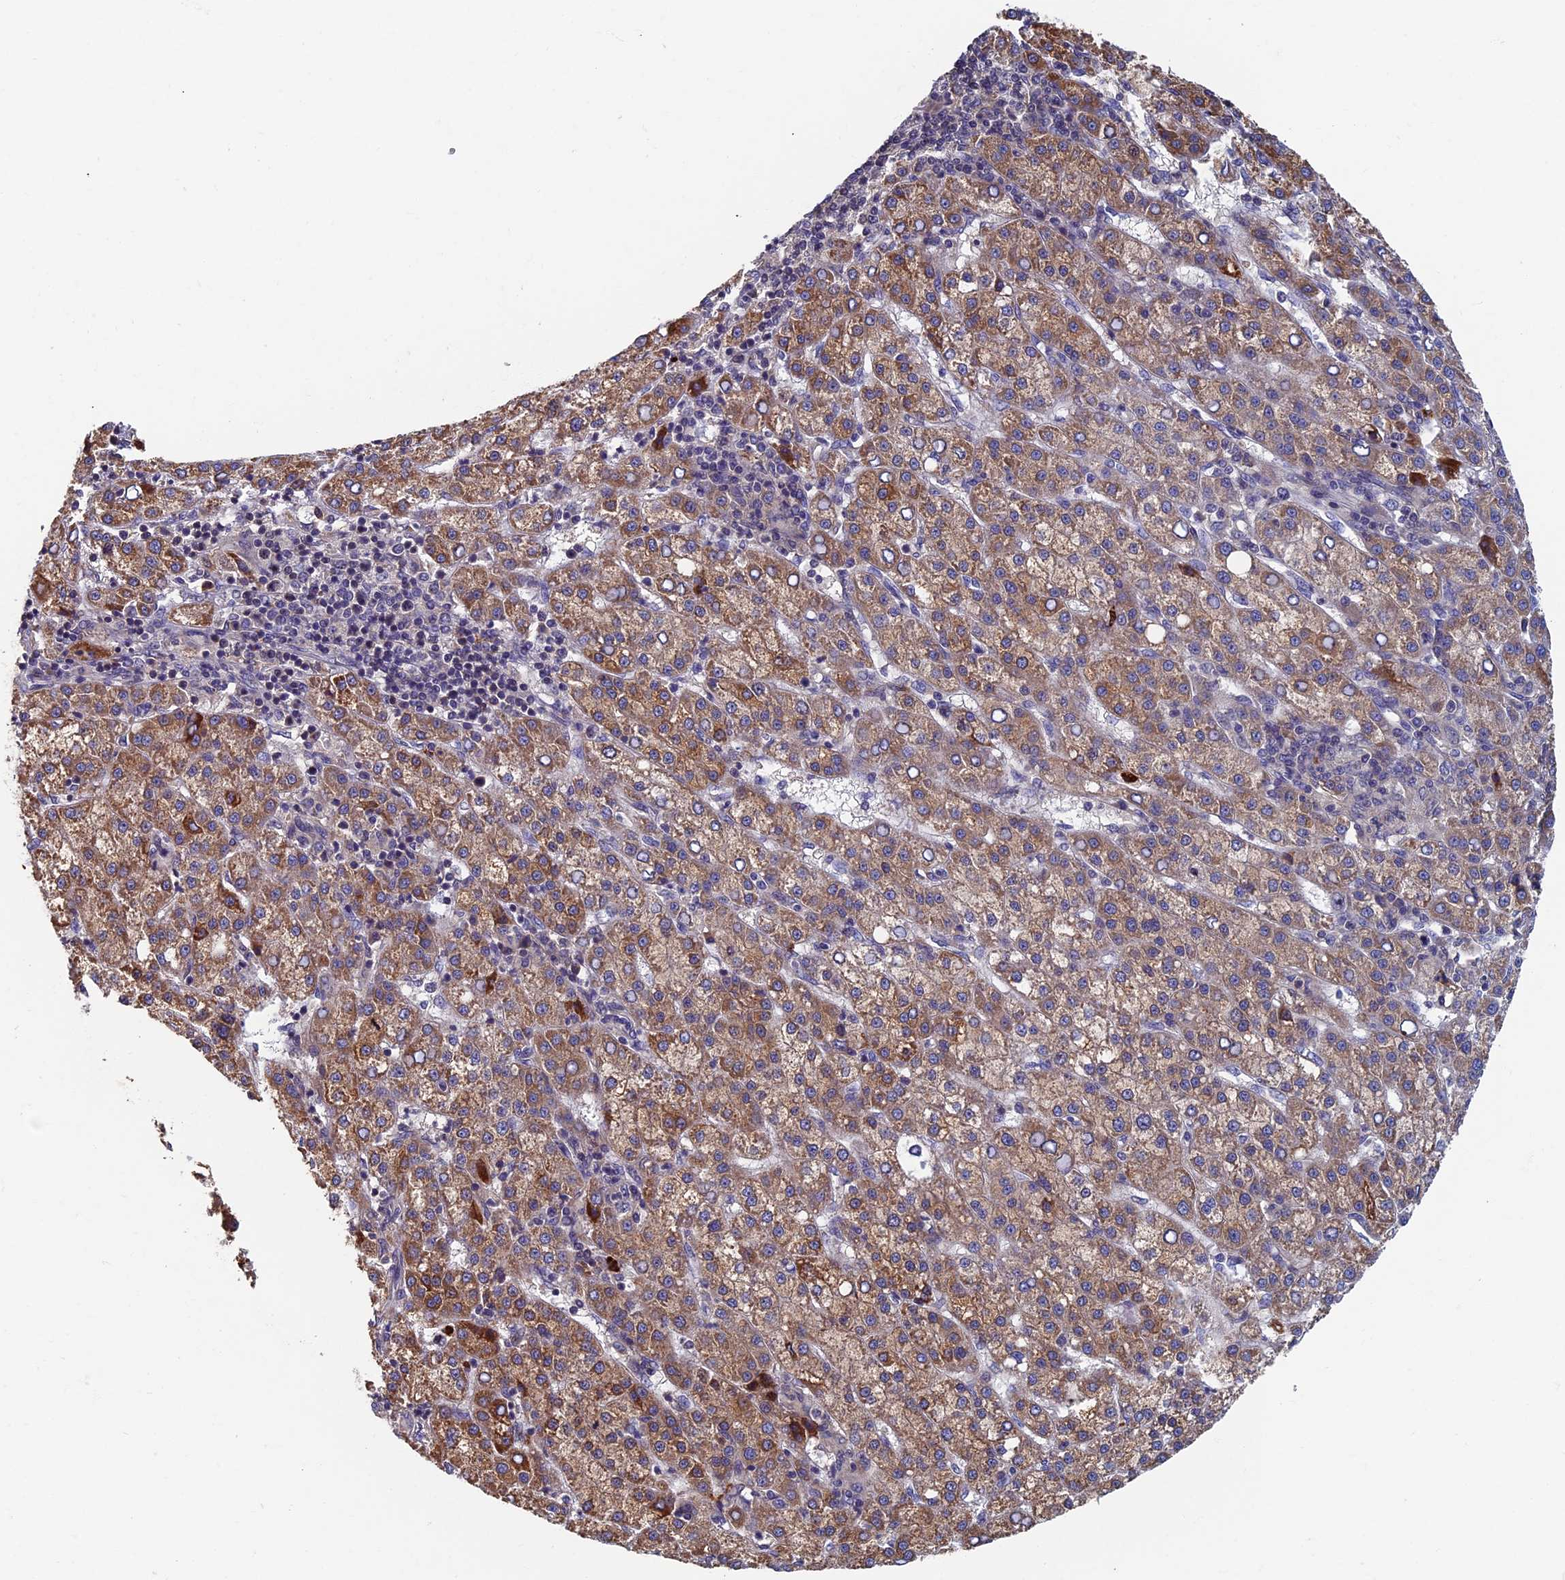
{"staining": {"intensity": "moderate", "quantity": ">75%", "location": "cytoplasmic/membranous"}, "tissue": "liver cancer", "cell_type": "Tumor cells", "image_type": "cancer", "snomed": [{"axis": "morphology", "description": "Carcinoma, Hepatocellular, NOS"}, {"axis": "topography", "description": "Liver"}], "caption": "Tumor cells reveal moderate cytoplasmic/membranous expression in approximately >75% of cells in hepatocellular carcinoma (liver).", "gene": "TNK2", "patient": {"sex": "female", "age": 58}}